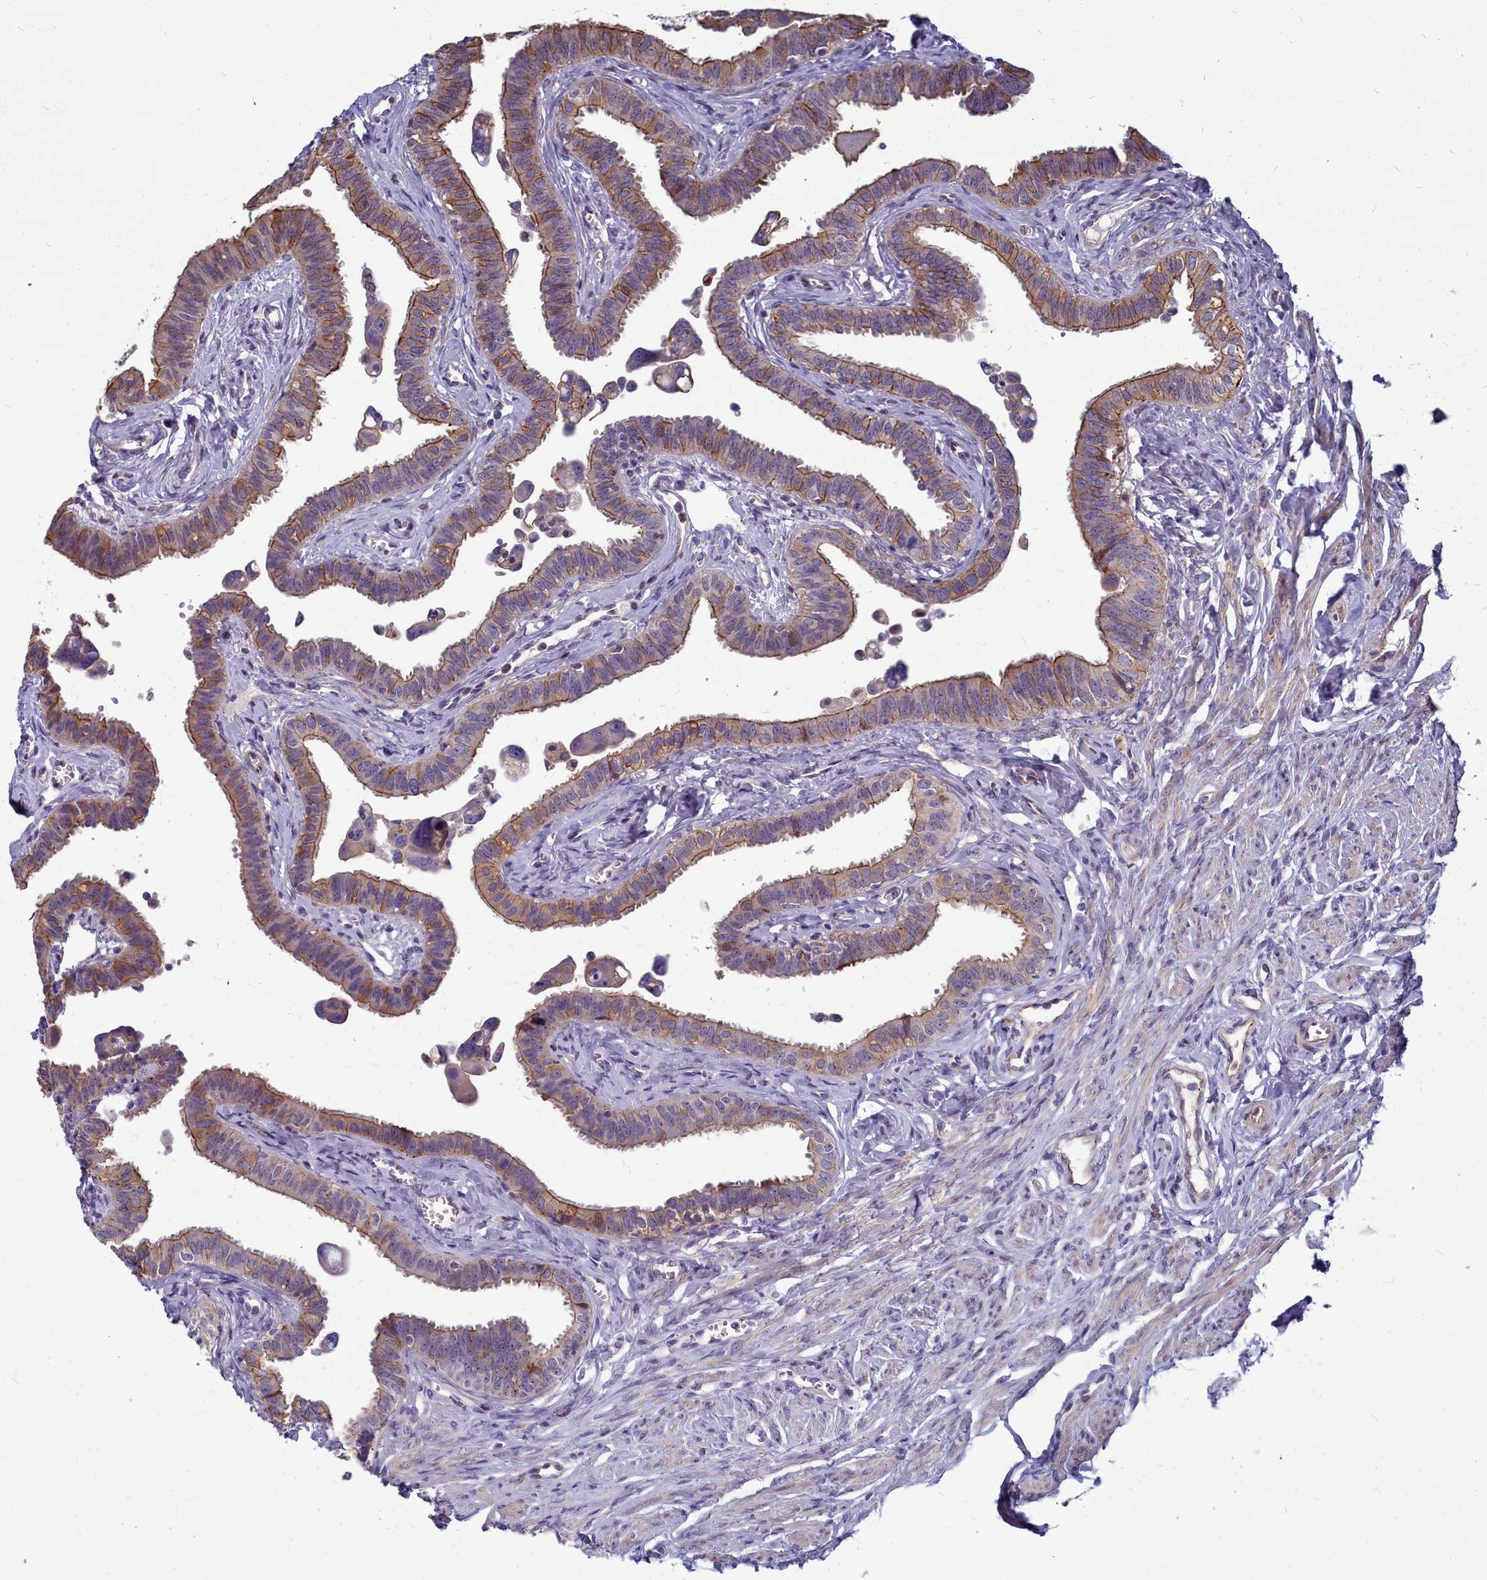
{"staining": {"intensity": "moderate", "quantity": ">75%", "location": "cytoplasmic/membranous"}, "tissue": "fallopian tube", "cell_type": "Glandular cells", "image_type": "normal", "snomed": [{"axis": "morphology", "description": "Normal tissue, NOS"}, {"axis": "morphology", "description": "Carcinoma, NOS"}, {"axis": "topography", "description": "Fallopian tube"}, {"axis": "topography", "description": "Ovary"}], "caption": "Immunohistochemical staining of unremarkable human fallopian tube displays moderate cytoplasmic/membranous protein positivity in approximately >75% of glandular cells.", "gene": "TTC5", "patient": {"sex": "female", "age": 59}}